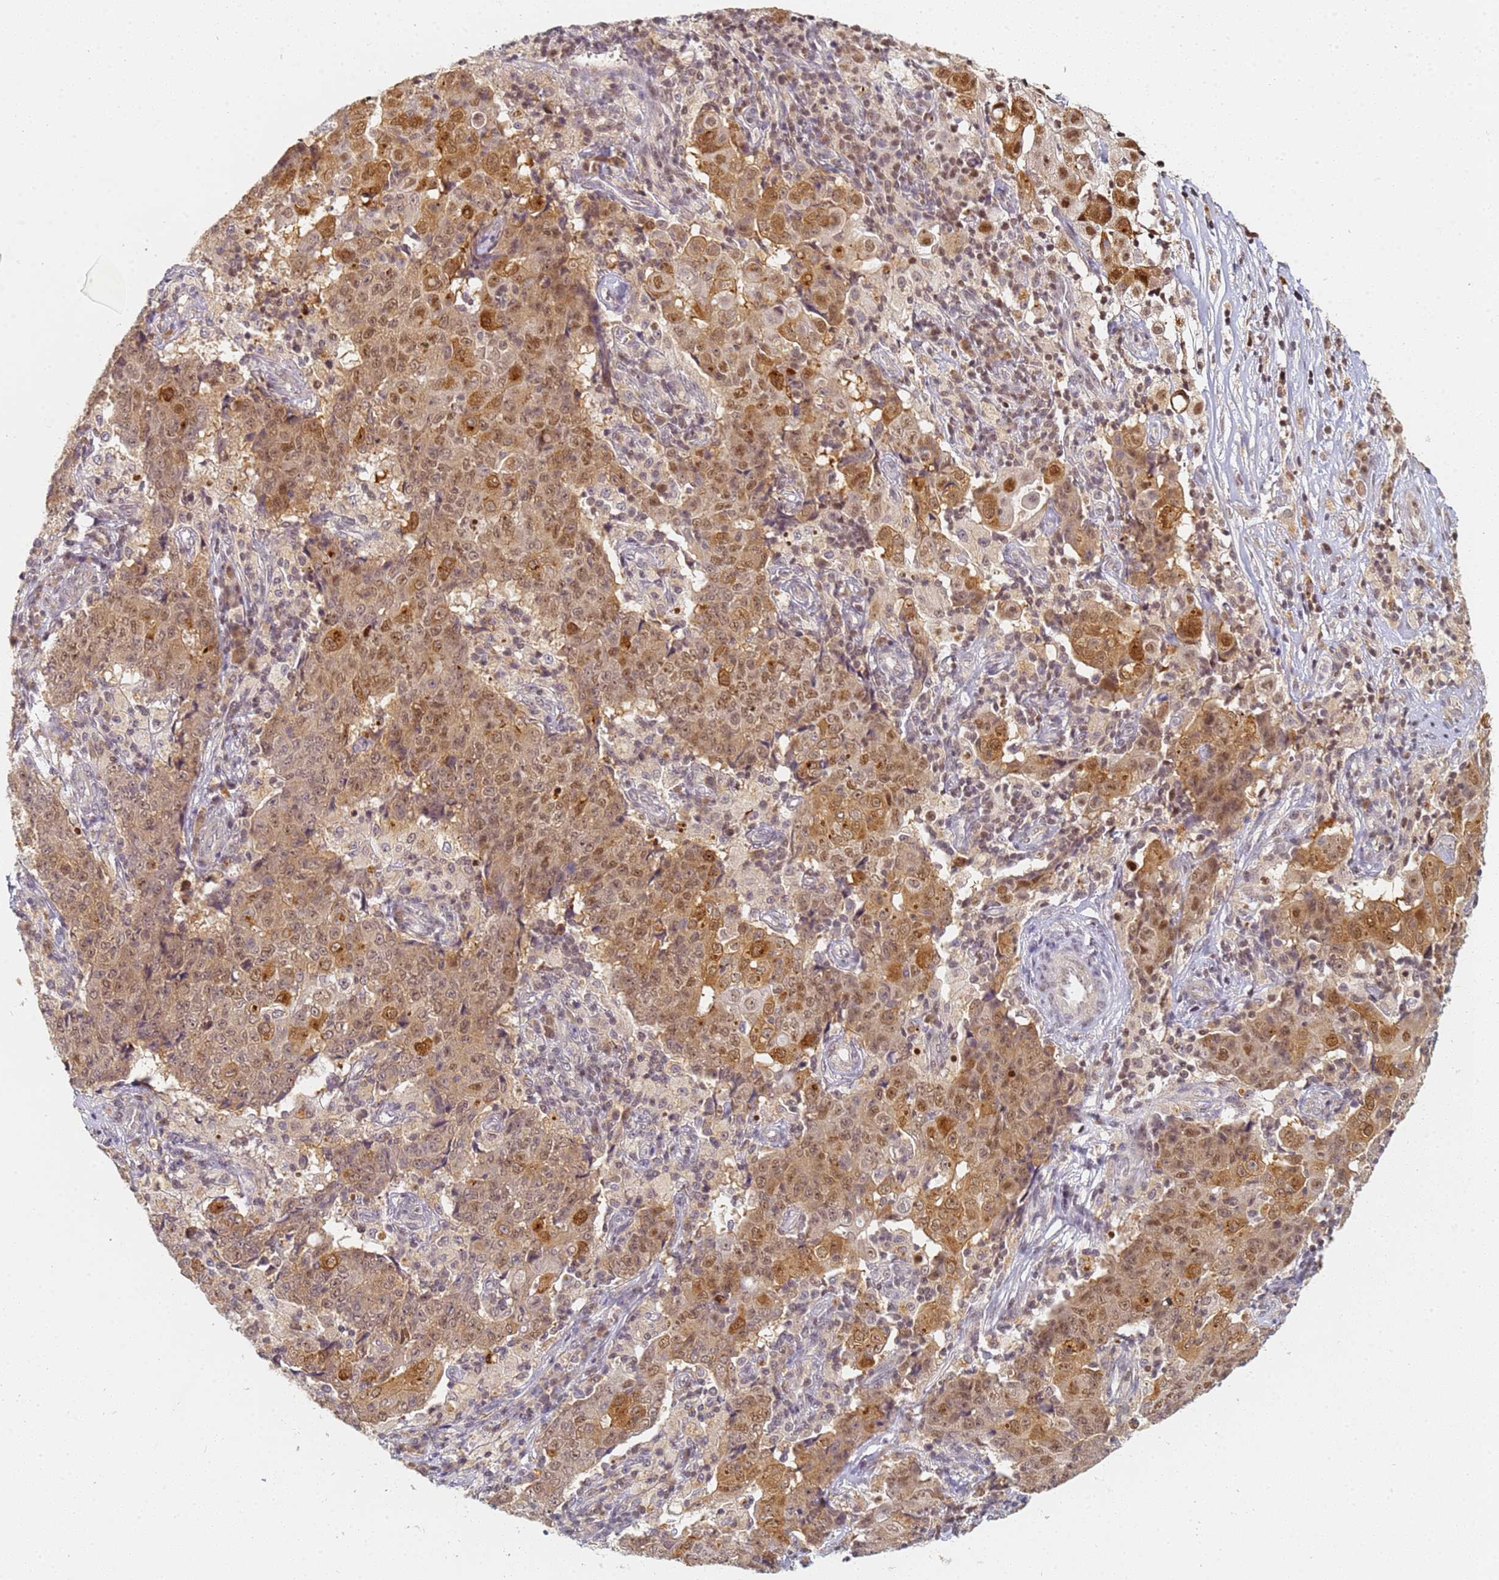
{"staining": {"intensity": "moderate", "quantity": ">75%", "location": "cytoplasmic/membranous,nuclear"}, "tissue": "ovarian cancer", "cell_type": "Tumor cells", "image_type": "cancer", "snomed": [{"axis": "morphology", "description": "Carcinoma, endometroid"}, {"axis": "topography", "description": "Ovary"}], "caption": "Human ovarian cancer stained with a brown dye exhibits moderate cytoplasmic/membranous and nuclear positive staining in approximately >75% of tumor cells.", "gene": "HMCES", "patient": {"sex": "female", "age": 42}}